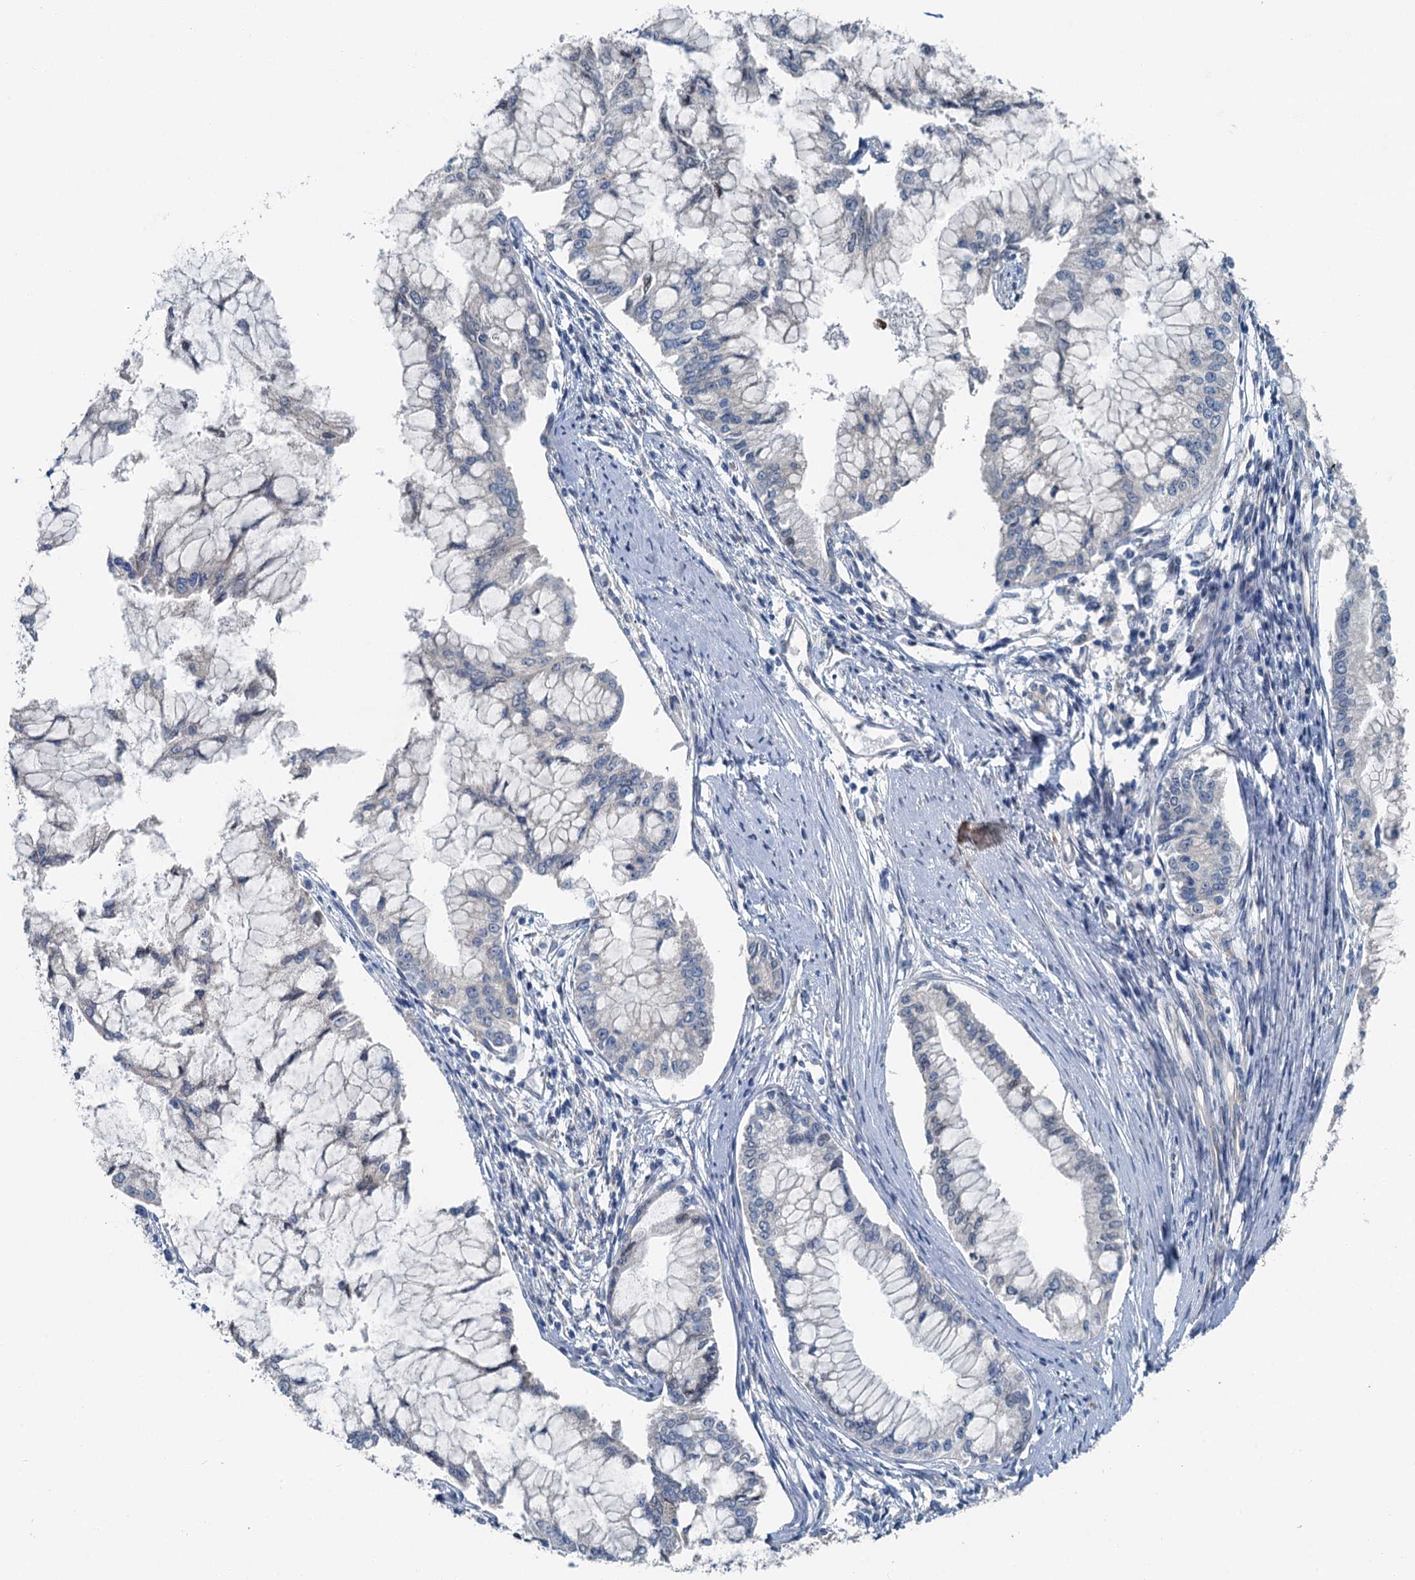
{"staining": {"intensity": "negative", "quantity": "none", "location": "none"}, "tissue": "pancreatic cancer", "cell_type": "Tumor cells", "image_type": "cancer", "snomed": [{"axis": "morphology", "description": "Adenocarcinoma, NOS"}, {"axis": "topography", "description": "Pancreas"}], "caption": "Pancreatic adenocarcinoma stained for a protein using IHC shows no staining tumor cells.", "gene": "C6orf120", "patient": {"sex": "male", "age": 46}}